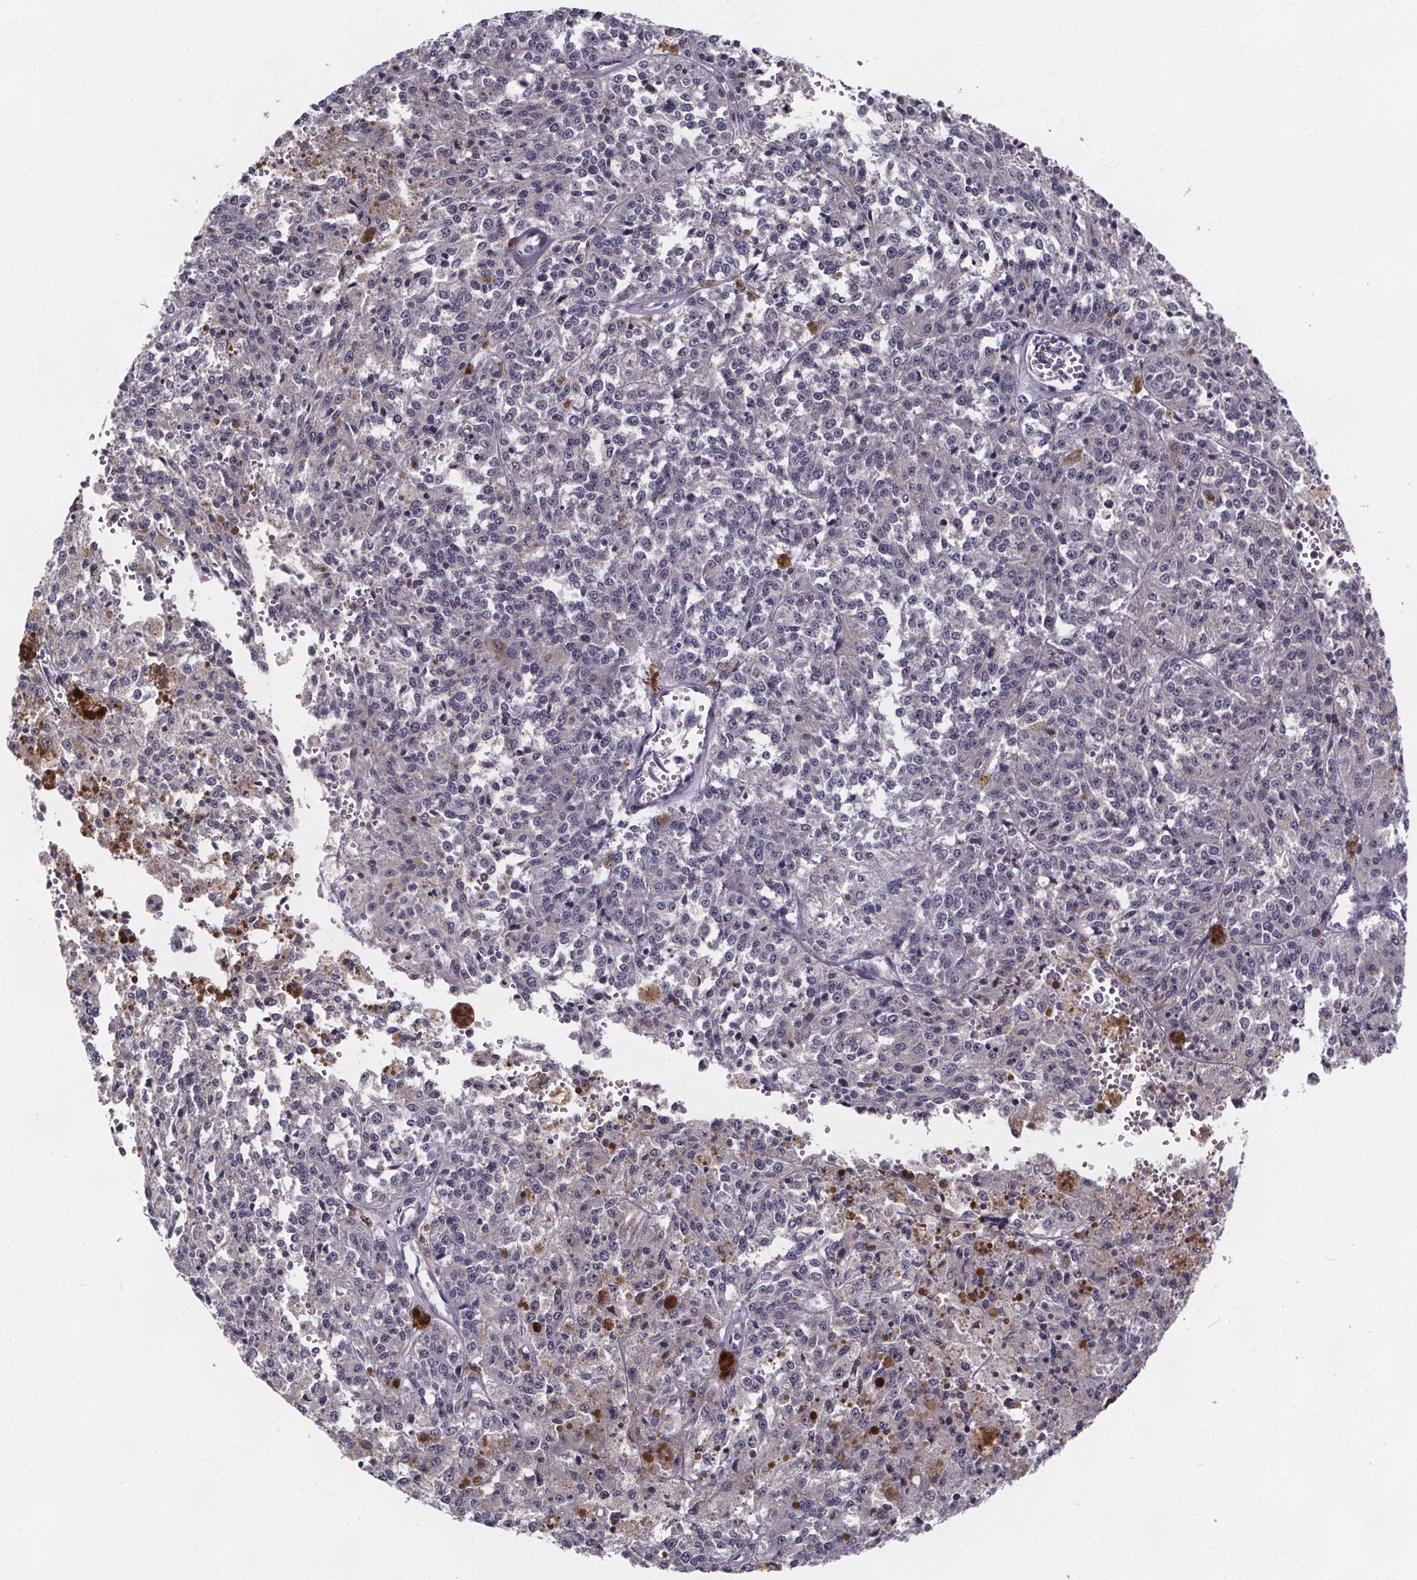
{"staining": {"intensity": "negative", "quantity": "none", "location": "none"}, "tissue": "melanoma", "cell_type": "Tumor cells", "image_type": "cancer", "snomed": [{"axis": "morphology", "description": "Malignant melanoma, Metastatic site"}, {"axis": "topography", "description": "Lymph node"}], "caption": "The histopathology image shows no significant positivity in tumor cells of malignant melanoma (metastatic site).", "gene": "FAM181B", "patient": {"sex": "female", "age": 64}}